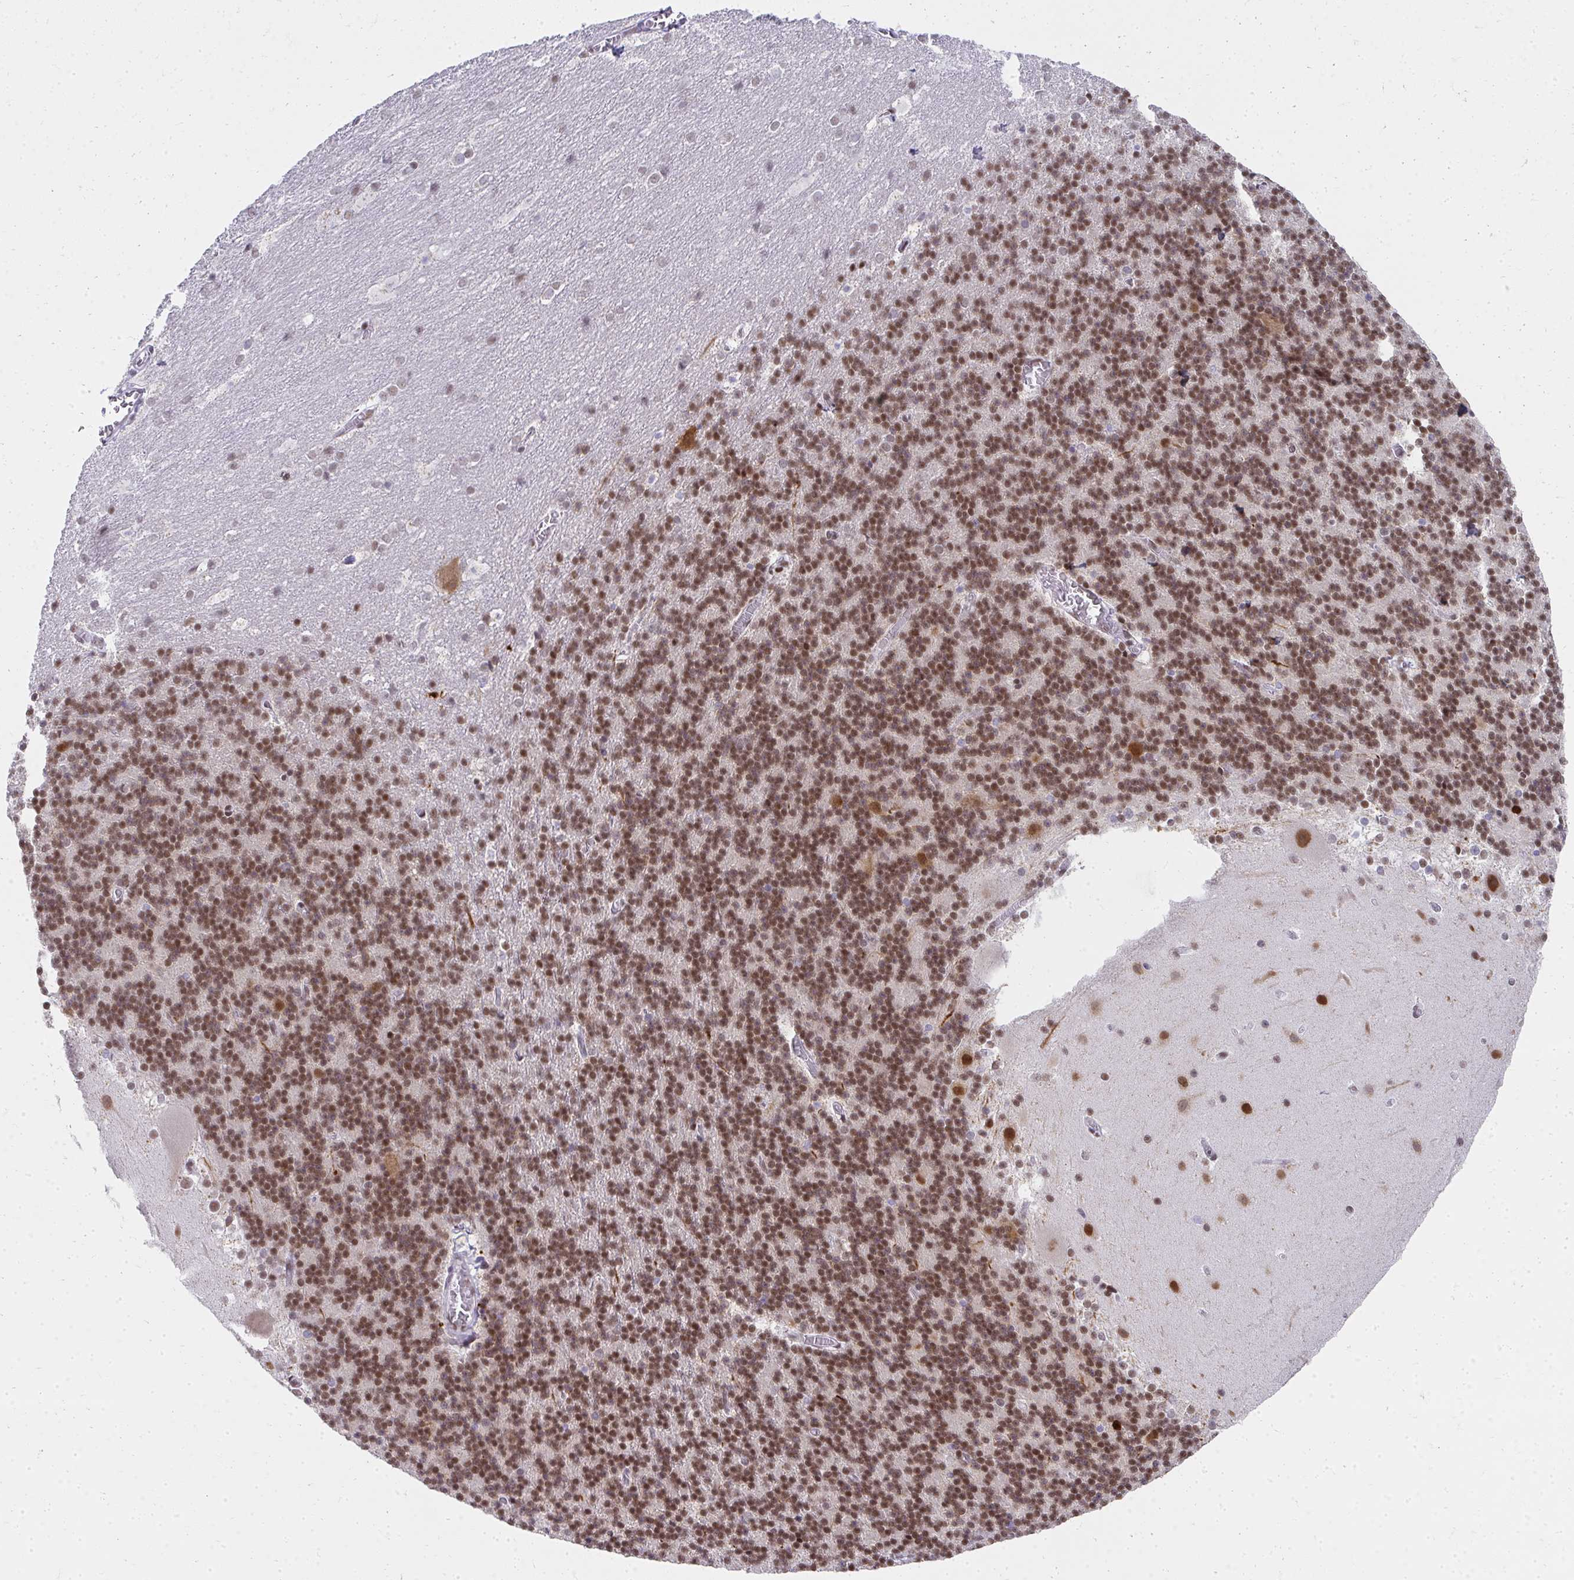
{"staining": {"intensity": "strong", "quantity": ">75%", "location": "nuclear"}, "tissue": "cerebellum", "cell_type": "Cells in granular layer", "image_type": "normal", "snomed": [{"axis": "morphology", "description": "Normal tissue, NOS"}, {"axis": "topography", "description": "Cerebellum"}], "caption": "Strong nuclear expression for a protein is present in about >75% of cells in granular layer of normal cerebellum using IHC.", "gene": "CREBBP", "patient": {"sex": "female", "age": 19}}